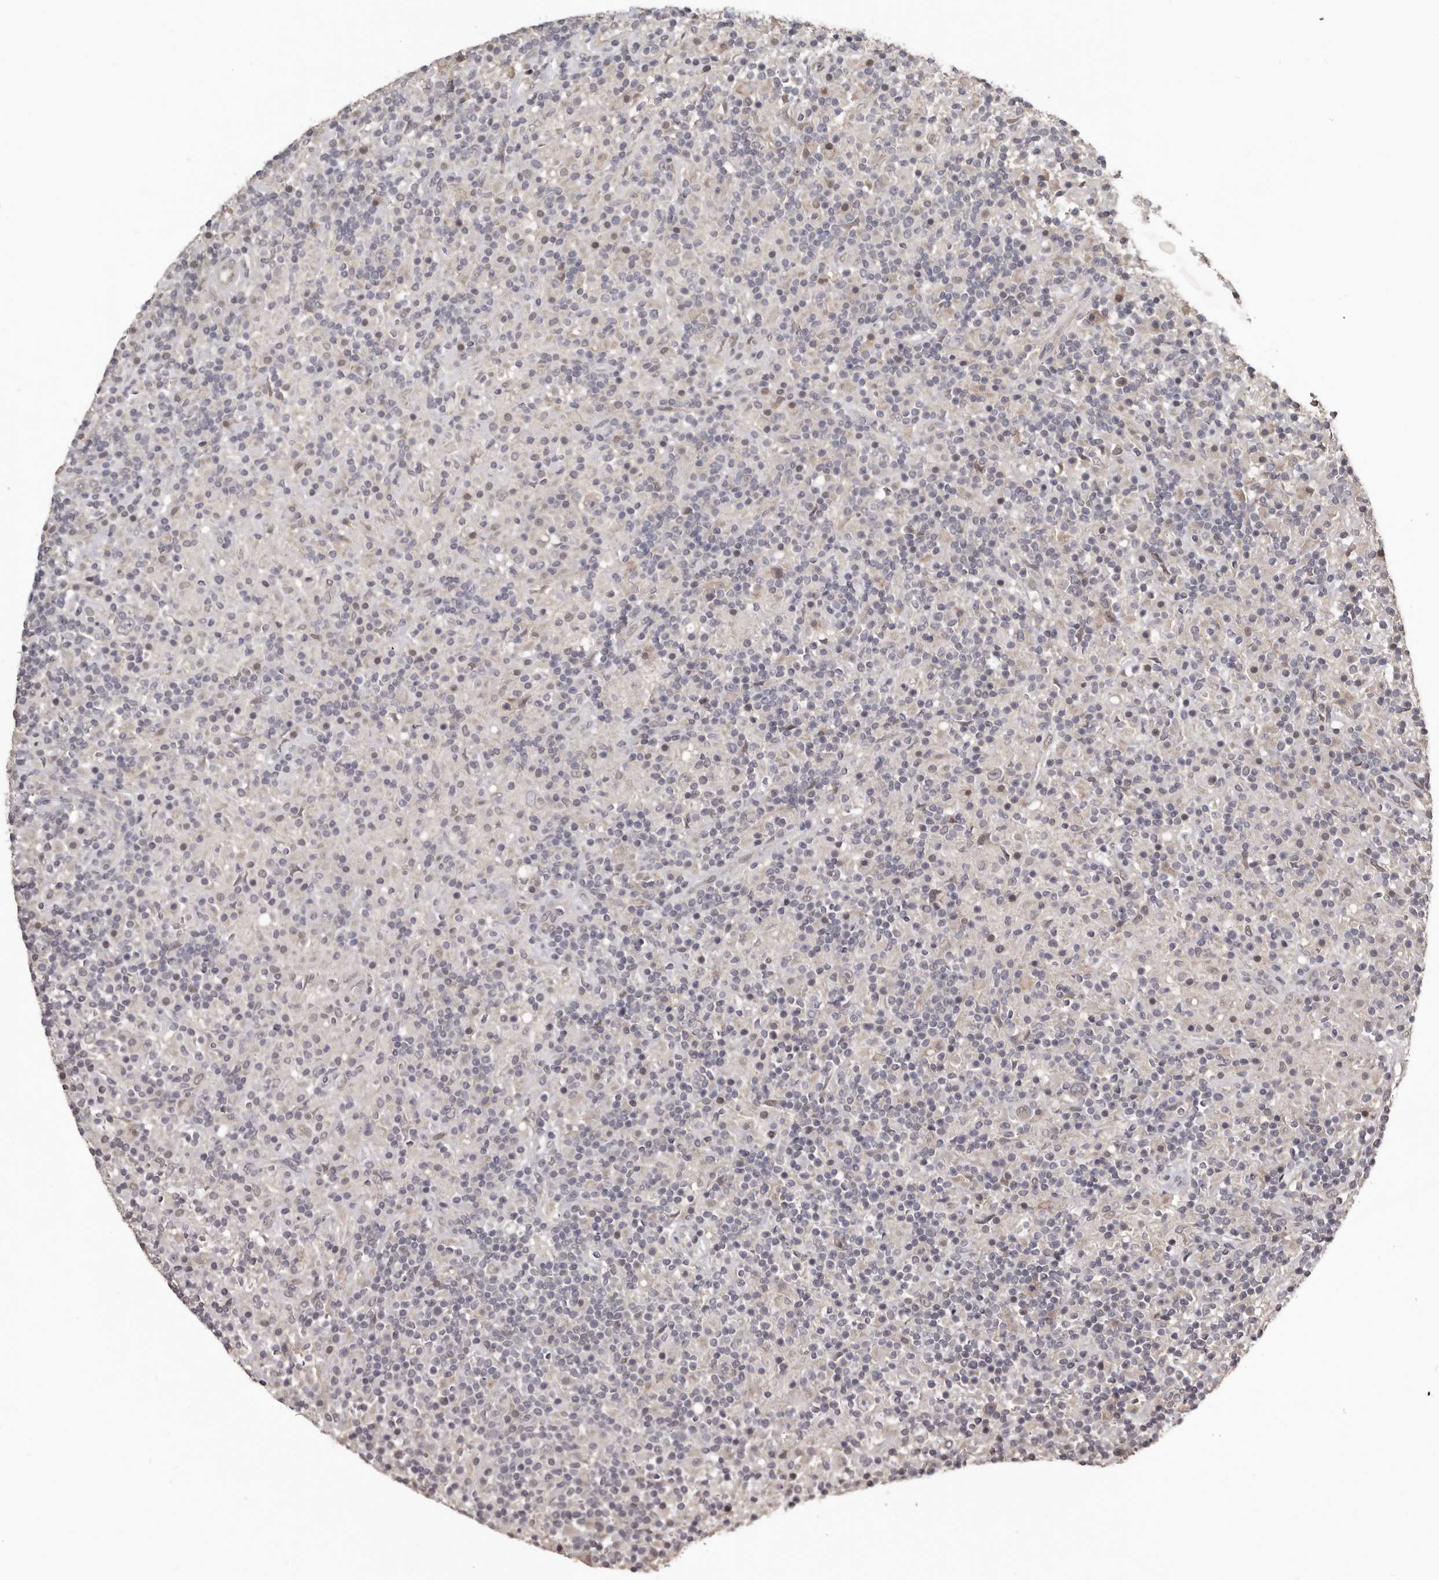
{"staining": {"intensity": "negative", "quantity": "none", "location": "none"}, "tissue": "lymphoma", "cell_type": "Tumor cells", "image_type": "cancer", "snomed": [{"axis": "morphology", "description": "Hodgkin's disease, NOS"}, {"axis": "topography", "description": "Lymph node"}], "caption": "DAB (3,3'-diaminobenzidine) immunohistochemical staining of lymphoma exhibits no significant positivity in tumor cells. The staining is performed using DAB brown chromogen with nuclei counter-stained in using hematoxylin.", "gene": "ZFP14", "patient": {"sex": "male", "age": 70}}